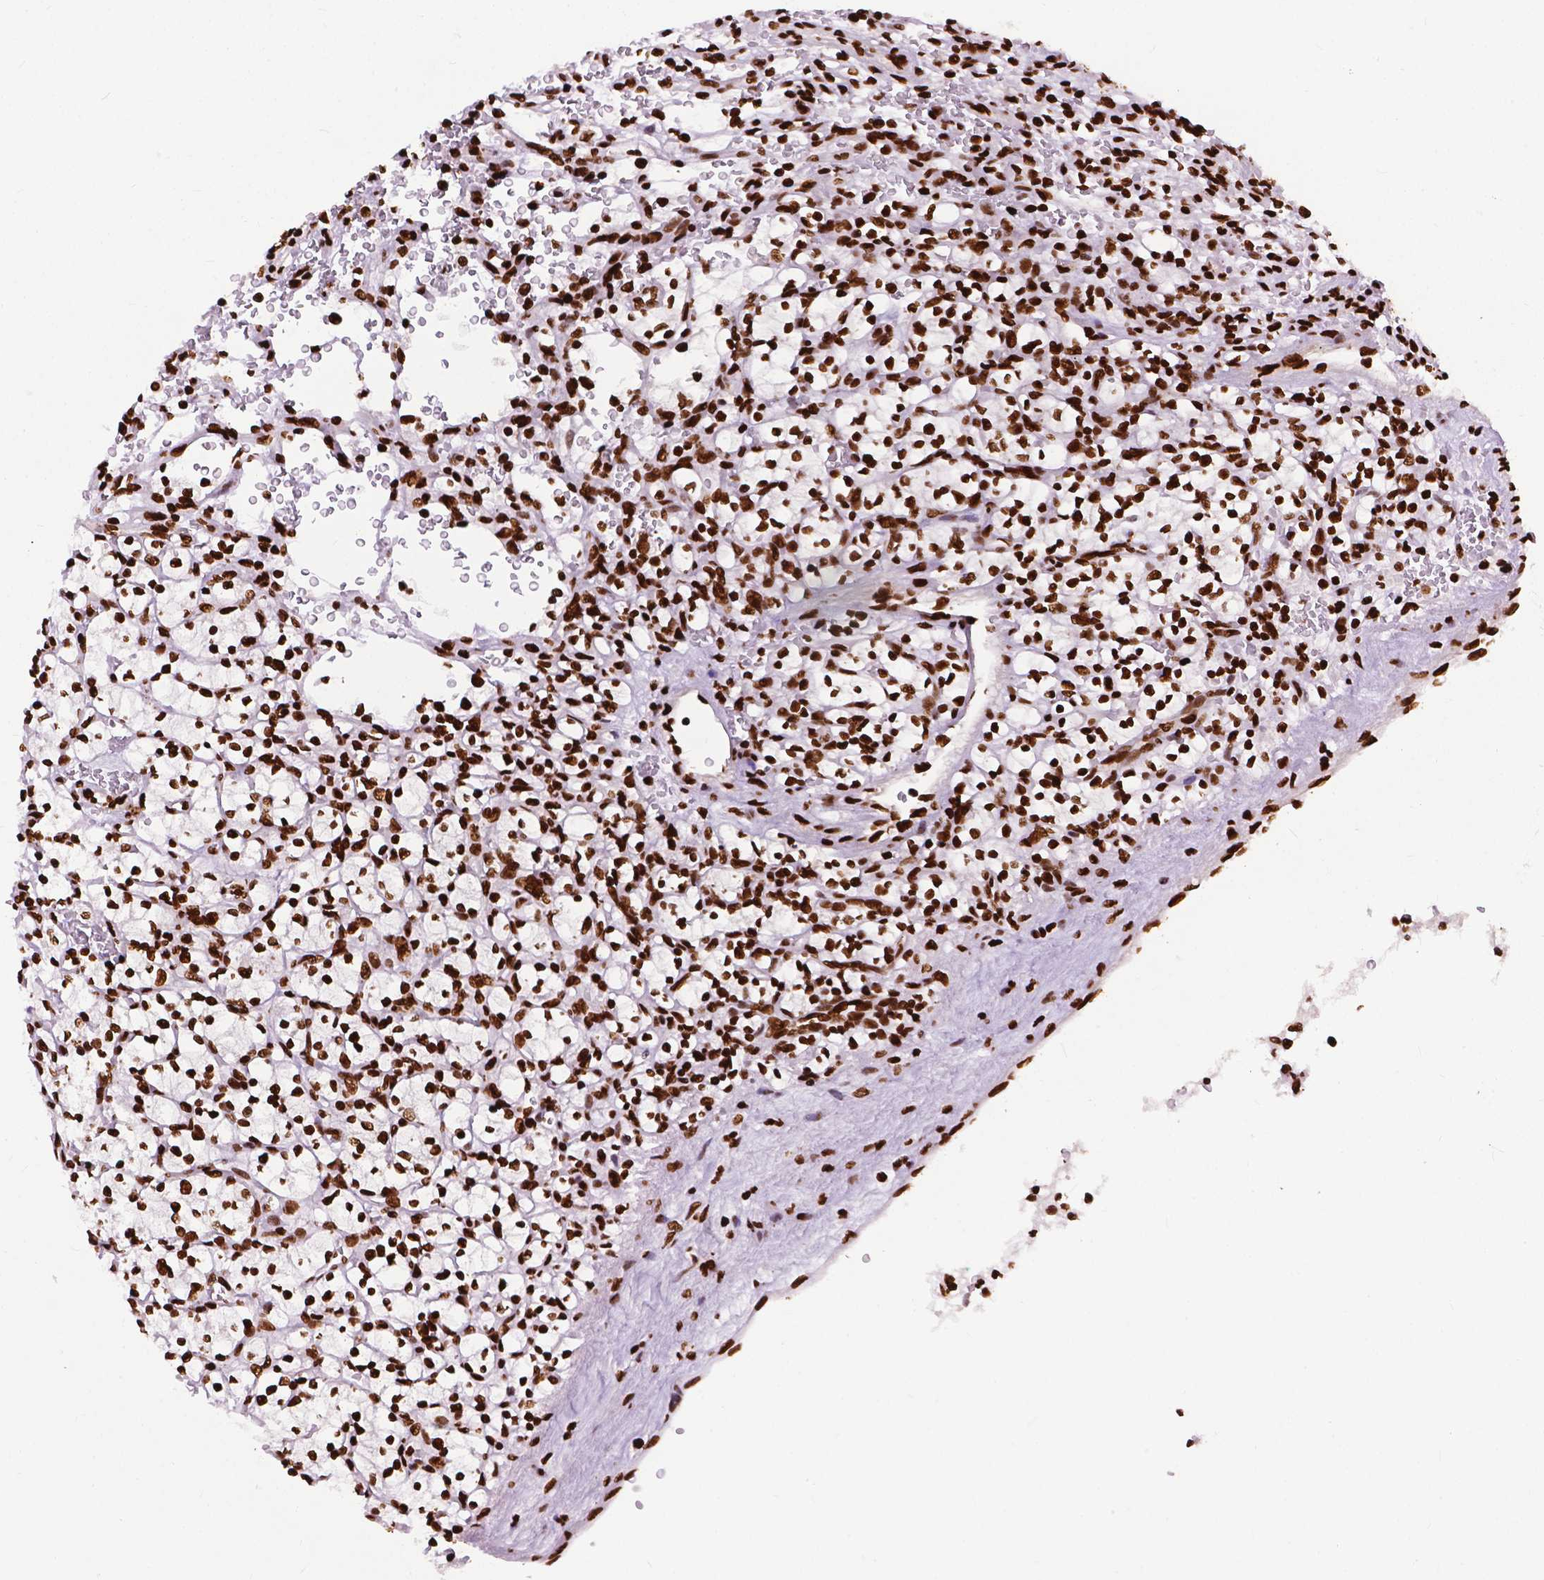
{"staining": {"intensity": "strong", "quantity": ">75%", "location": "nuclear"}, "tissue": "renal cancer", "cell_type": "Tumor cells", "image_type": "cancer", "snomed": [{"axis": "morphology", "description": "Adenocarcinoma, NOS"}, {"axis": "topography", "description": "Kidney"}], "caption": "Adenocarcinoma (renal) tissue demonstrates strong nuclear positivity in approximately >75% of tumor cells The staining was performed using DAB, with brown indicating positive protein expression. Nuclei are stained blue with hematoxylin.", "gene": "SMIM5", "patient": {"sex": "female", "age": 64}}